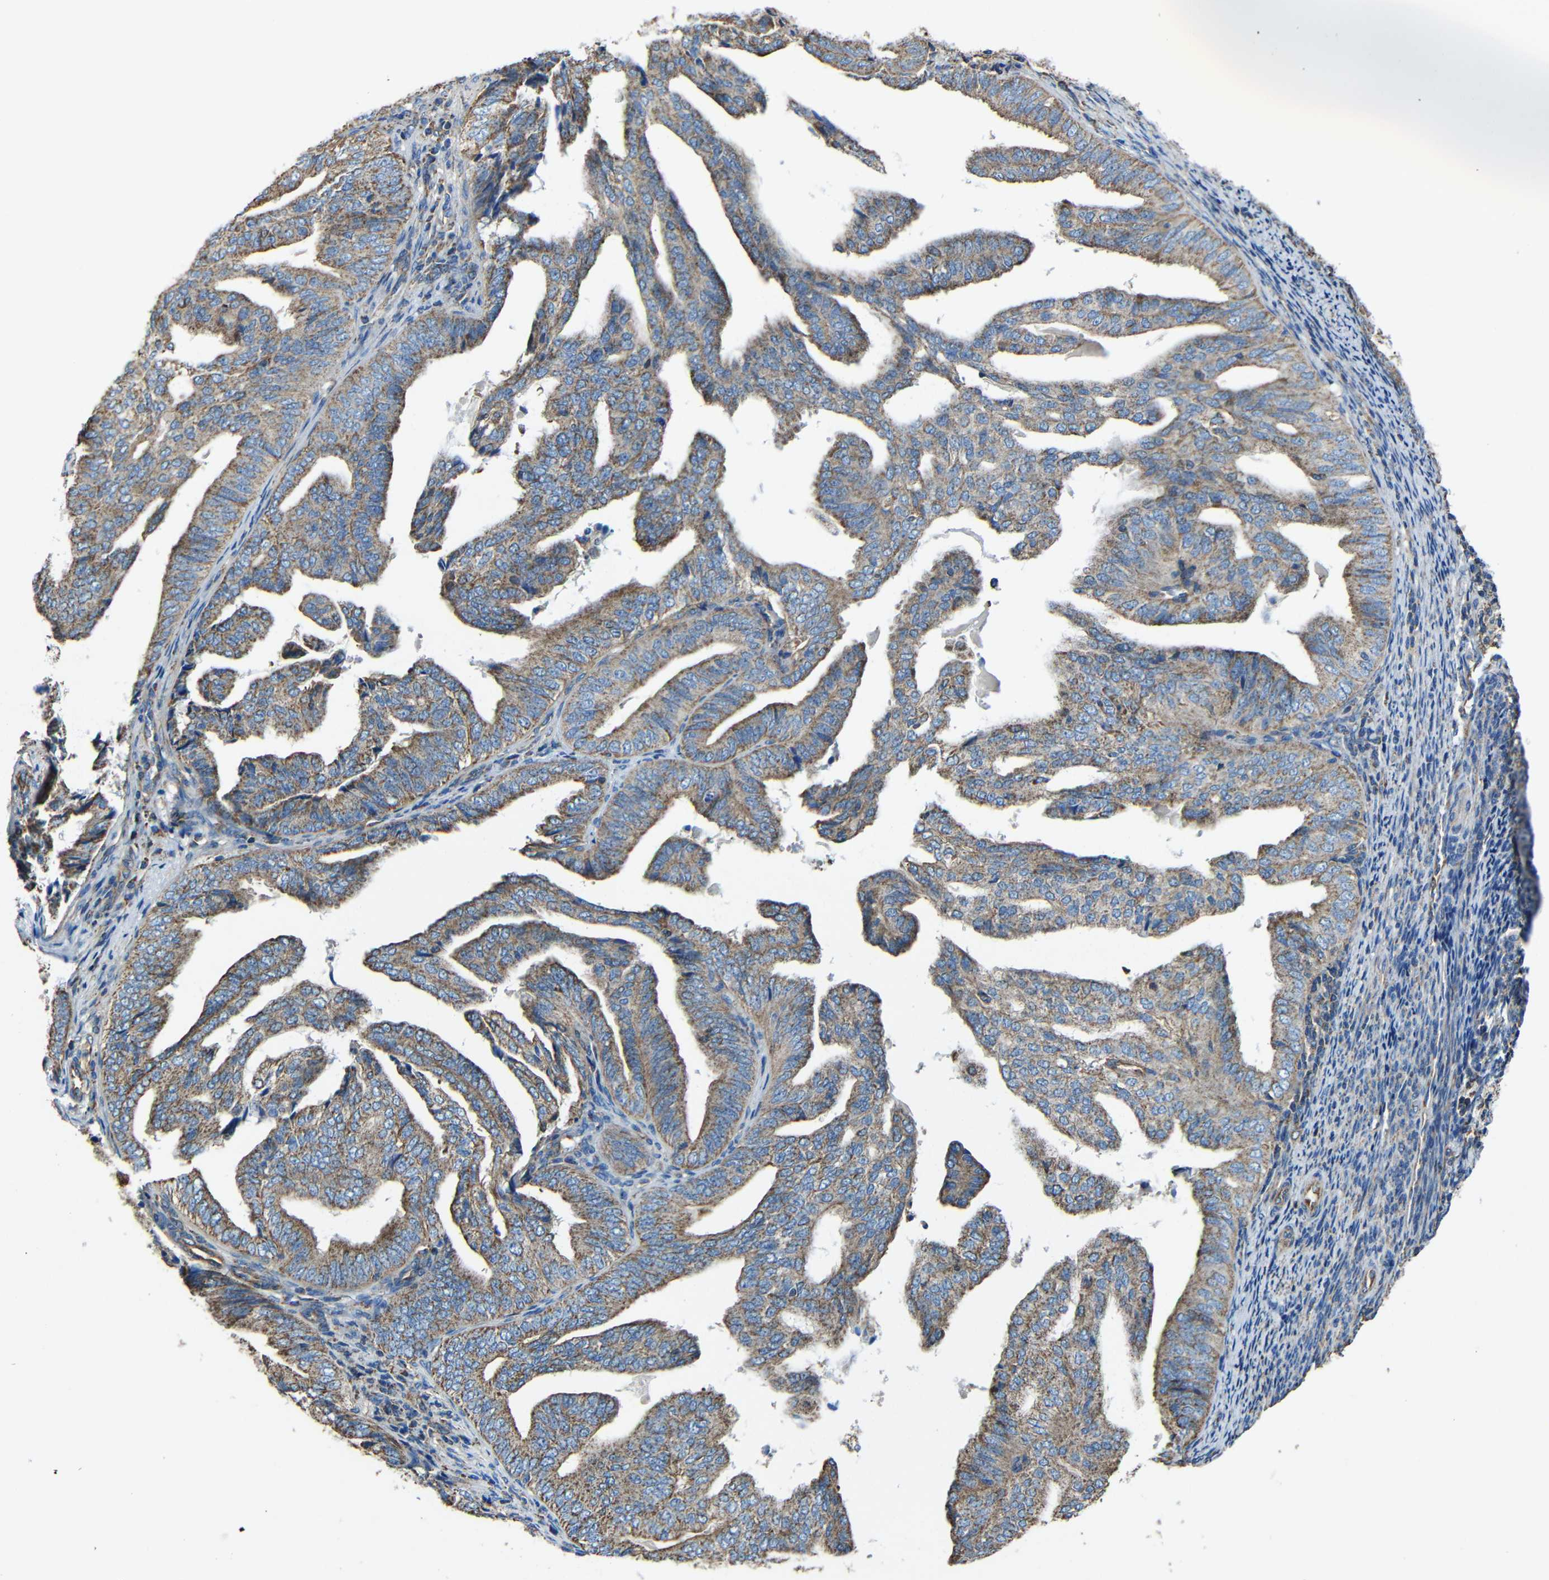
{"staining": {"intensity": "moderate", "quantity": ">75%", "location": "cytoplasmic/membranous"}, "tissue": "endometrial cancer", "cell_type": "Tumor cells", "image_type": "cancer", "snomed": [{"axis": "morphology", "description": "Adenocarcinoma, NOS"}, {"axis": "topography", "description": "Endometrium"}], "caption": "A medium amount of moderate cytoplasmic/membranous staining is identified in about >75% of tumor cells in adenocarcinoma (endometrial) tissue.", "gene": "INTS6L", "patient": {"sex": "female", "age": 58}}